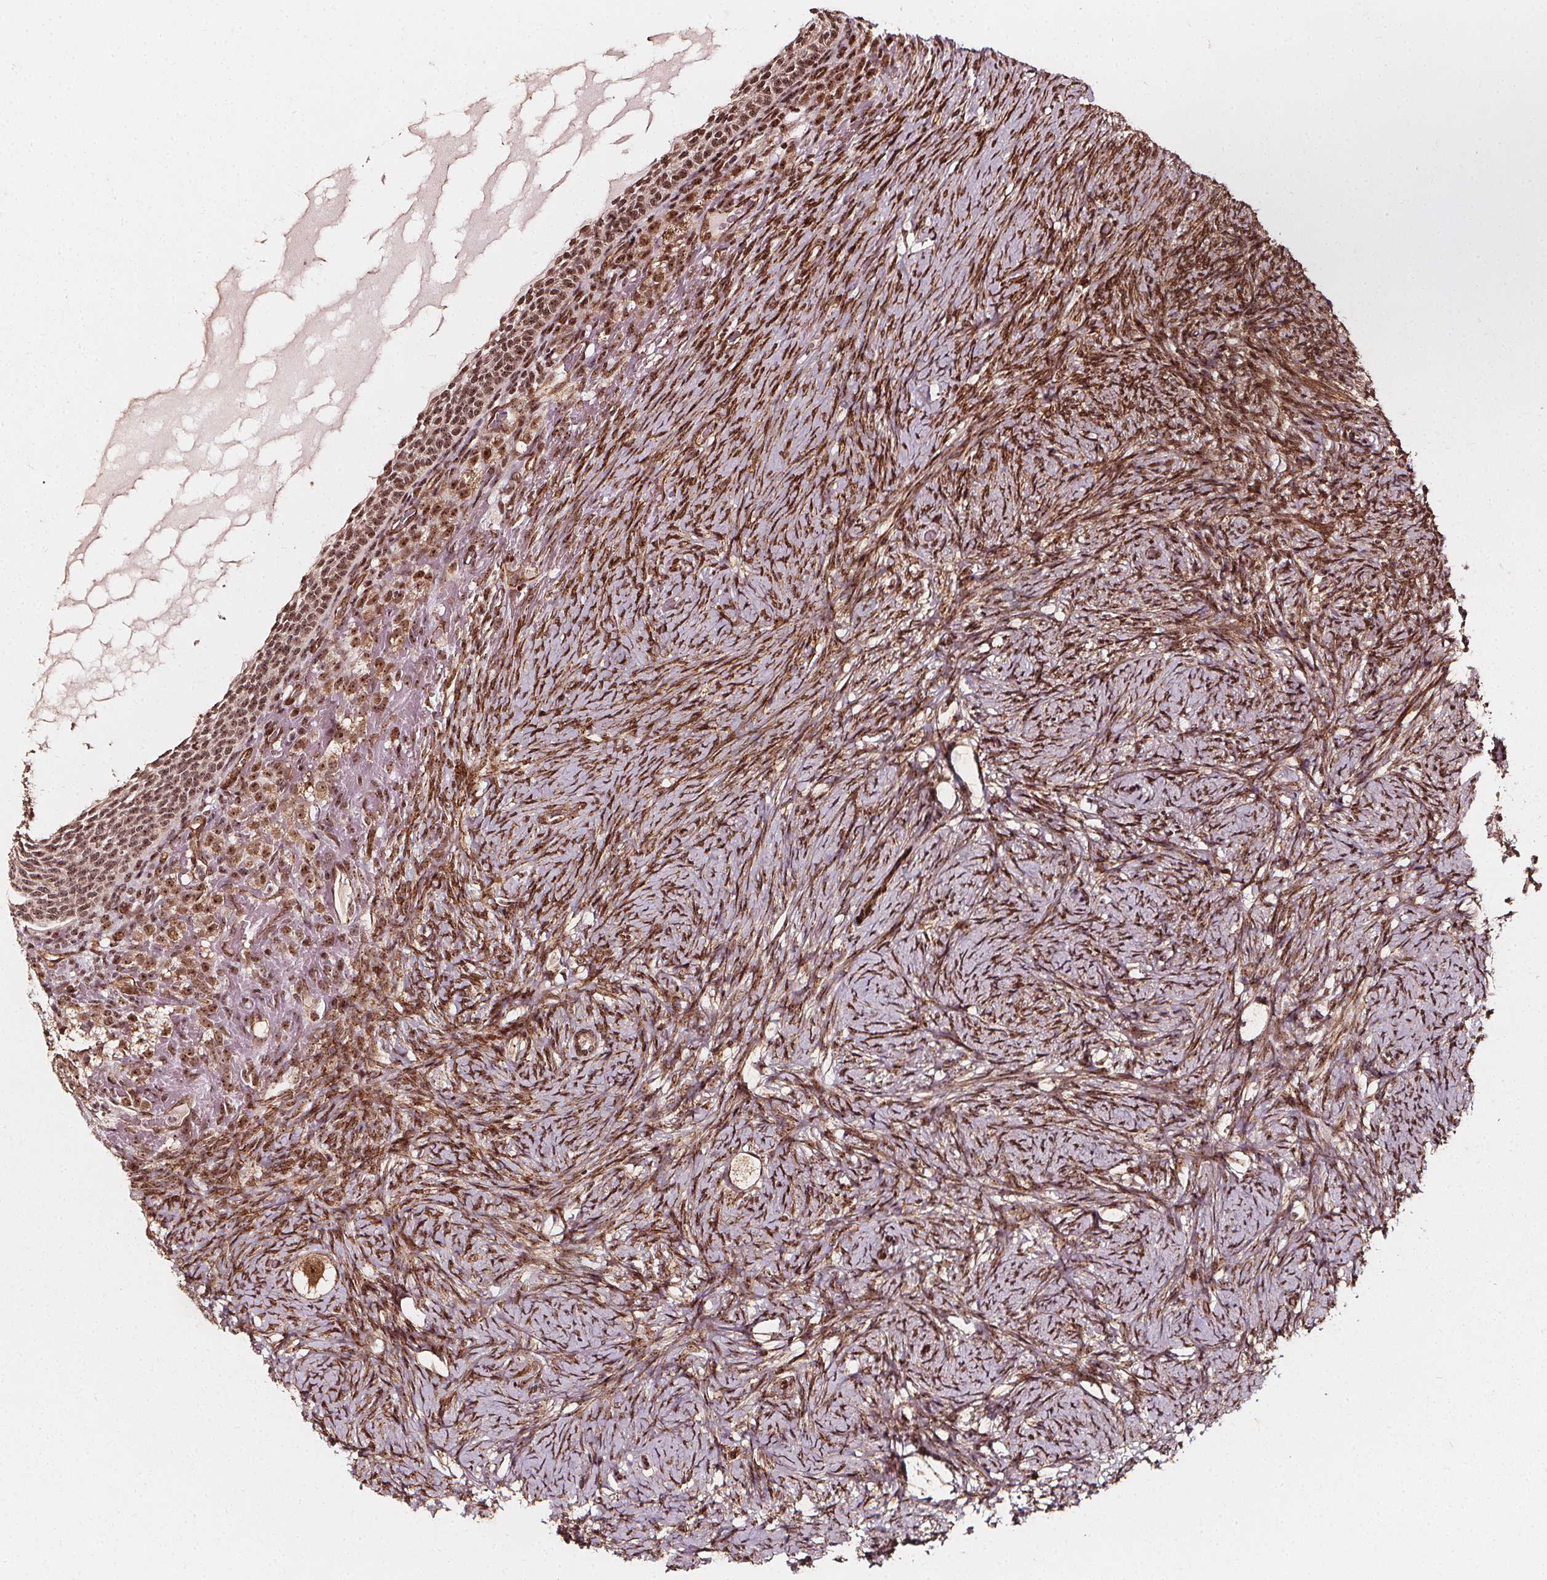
{"staining": {"intensity": "moderate", "quantity": ">75%", "location": "nuclear"}, "tissue": "ovary", "cell_type": "Ovarian stroma cells", "image_type": "normal", "snomed": [{"axis": "morphology", "description": "Normal tissue, NOS"}, {"axis": "topography", "description": "Ovary"}], "caption": "High-power microscopy captured an immunohistochemistry (IHC) micrograph of benign ovary, revealing moderate nuclear positivity in about >75% of ovarian stroma cells.", "gene": "EXOSC9", "patient": {"sex": "female", "age": 34}}